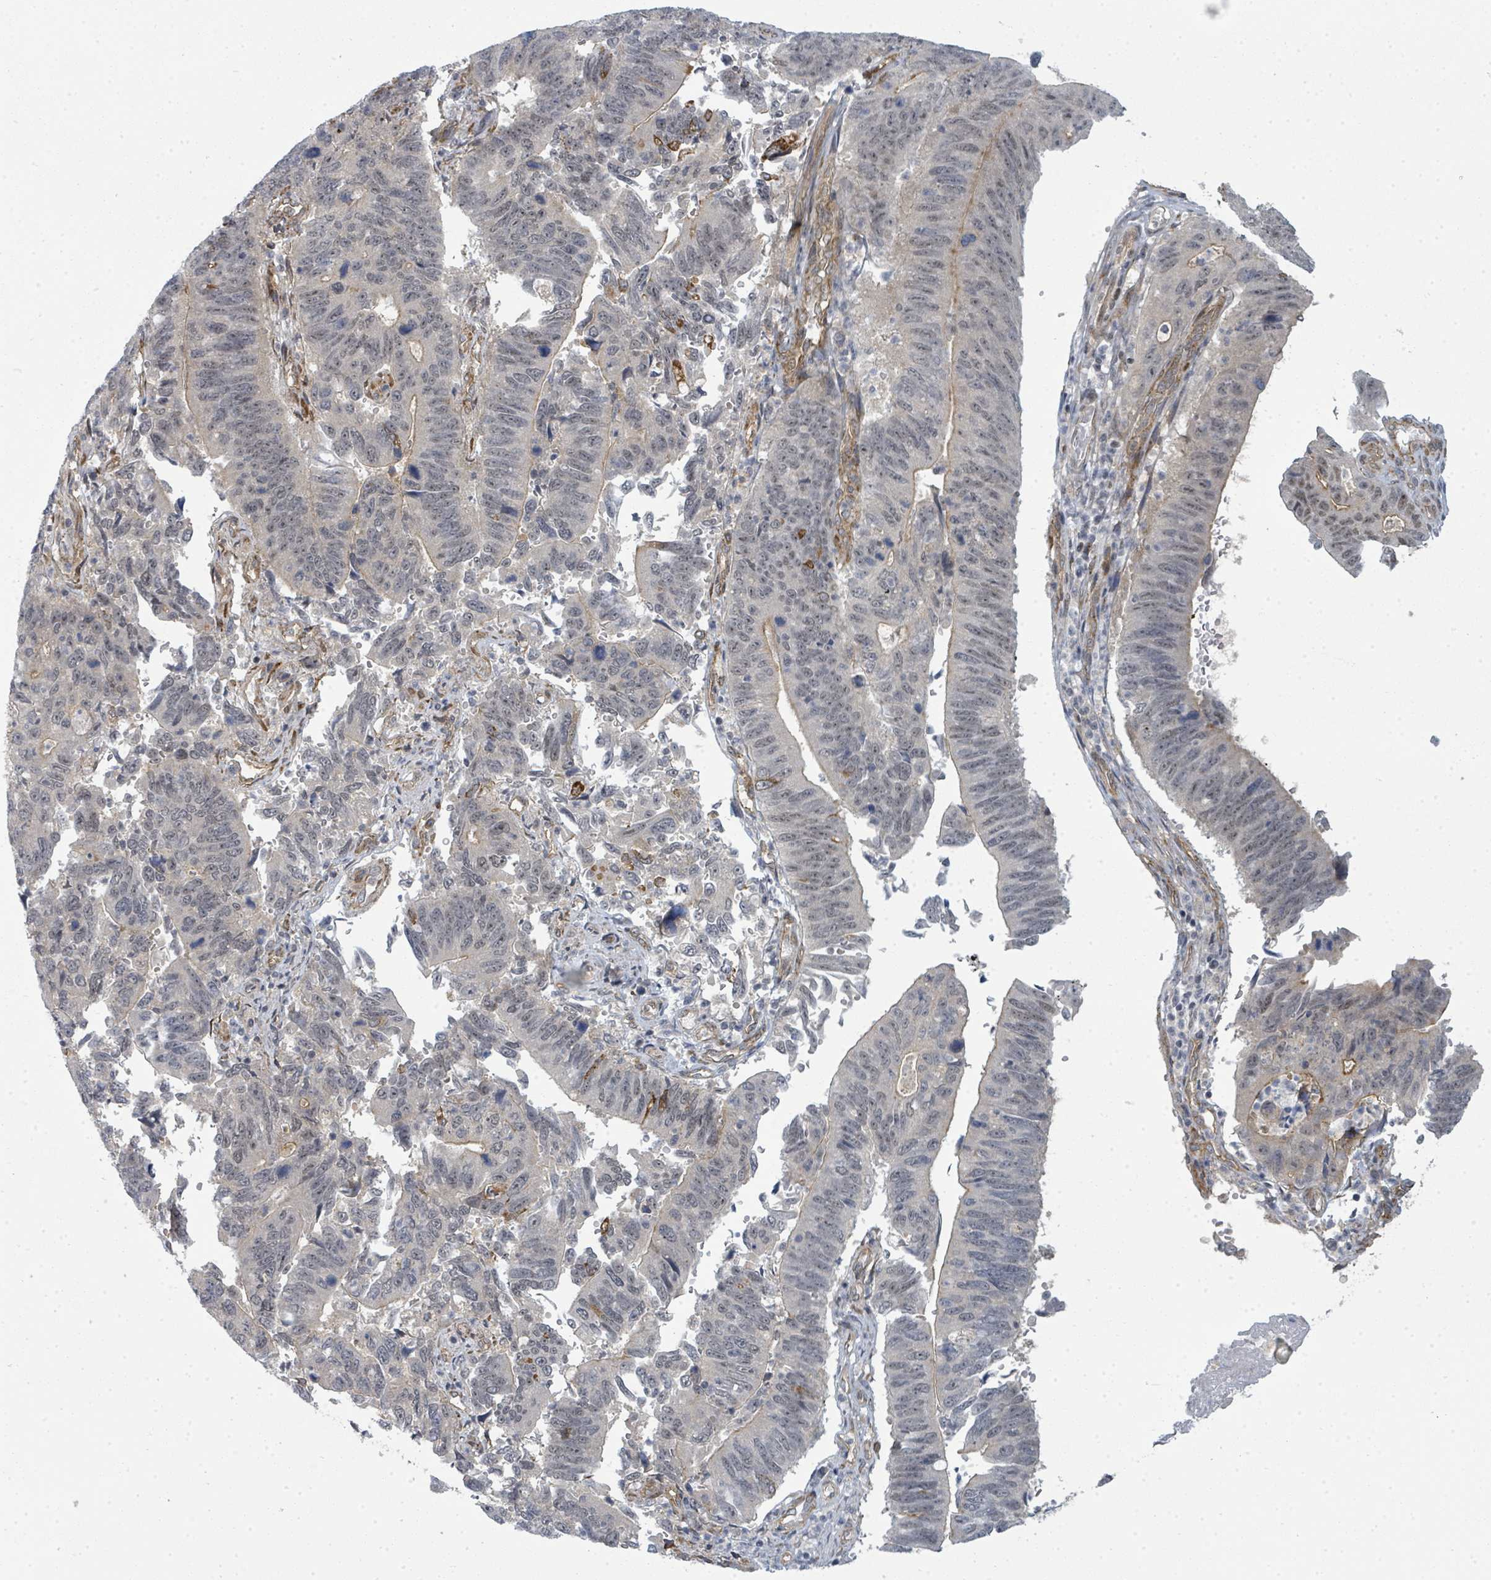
{"staining": {"intensity": "moderate", "quantity": "<25%", "location": "cytoplasmic/membranous"}, "tissue": "stomach cancer", "cell_type": "Tumor cells", "image_type": "cancer", "snomed": [{"axis": "morphology", "description": "Adenocarcinoma, NOS"}, {"axis": "topography", "description": "Stomach"}], "caption": "This photomicrograph demonstrates immunohistochemistry staining of human stomach adenocarcinoma, with low moderate cytoplasmic/membranous positivity in approximately <25% of tumor cells.", "gene": "PSMG2", "patient": {"sex": "male", "age": 59}}